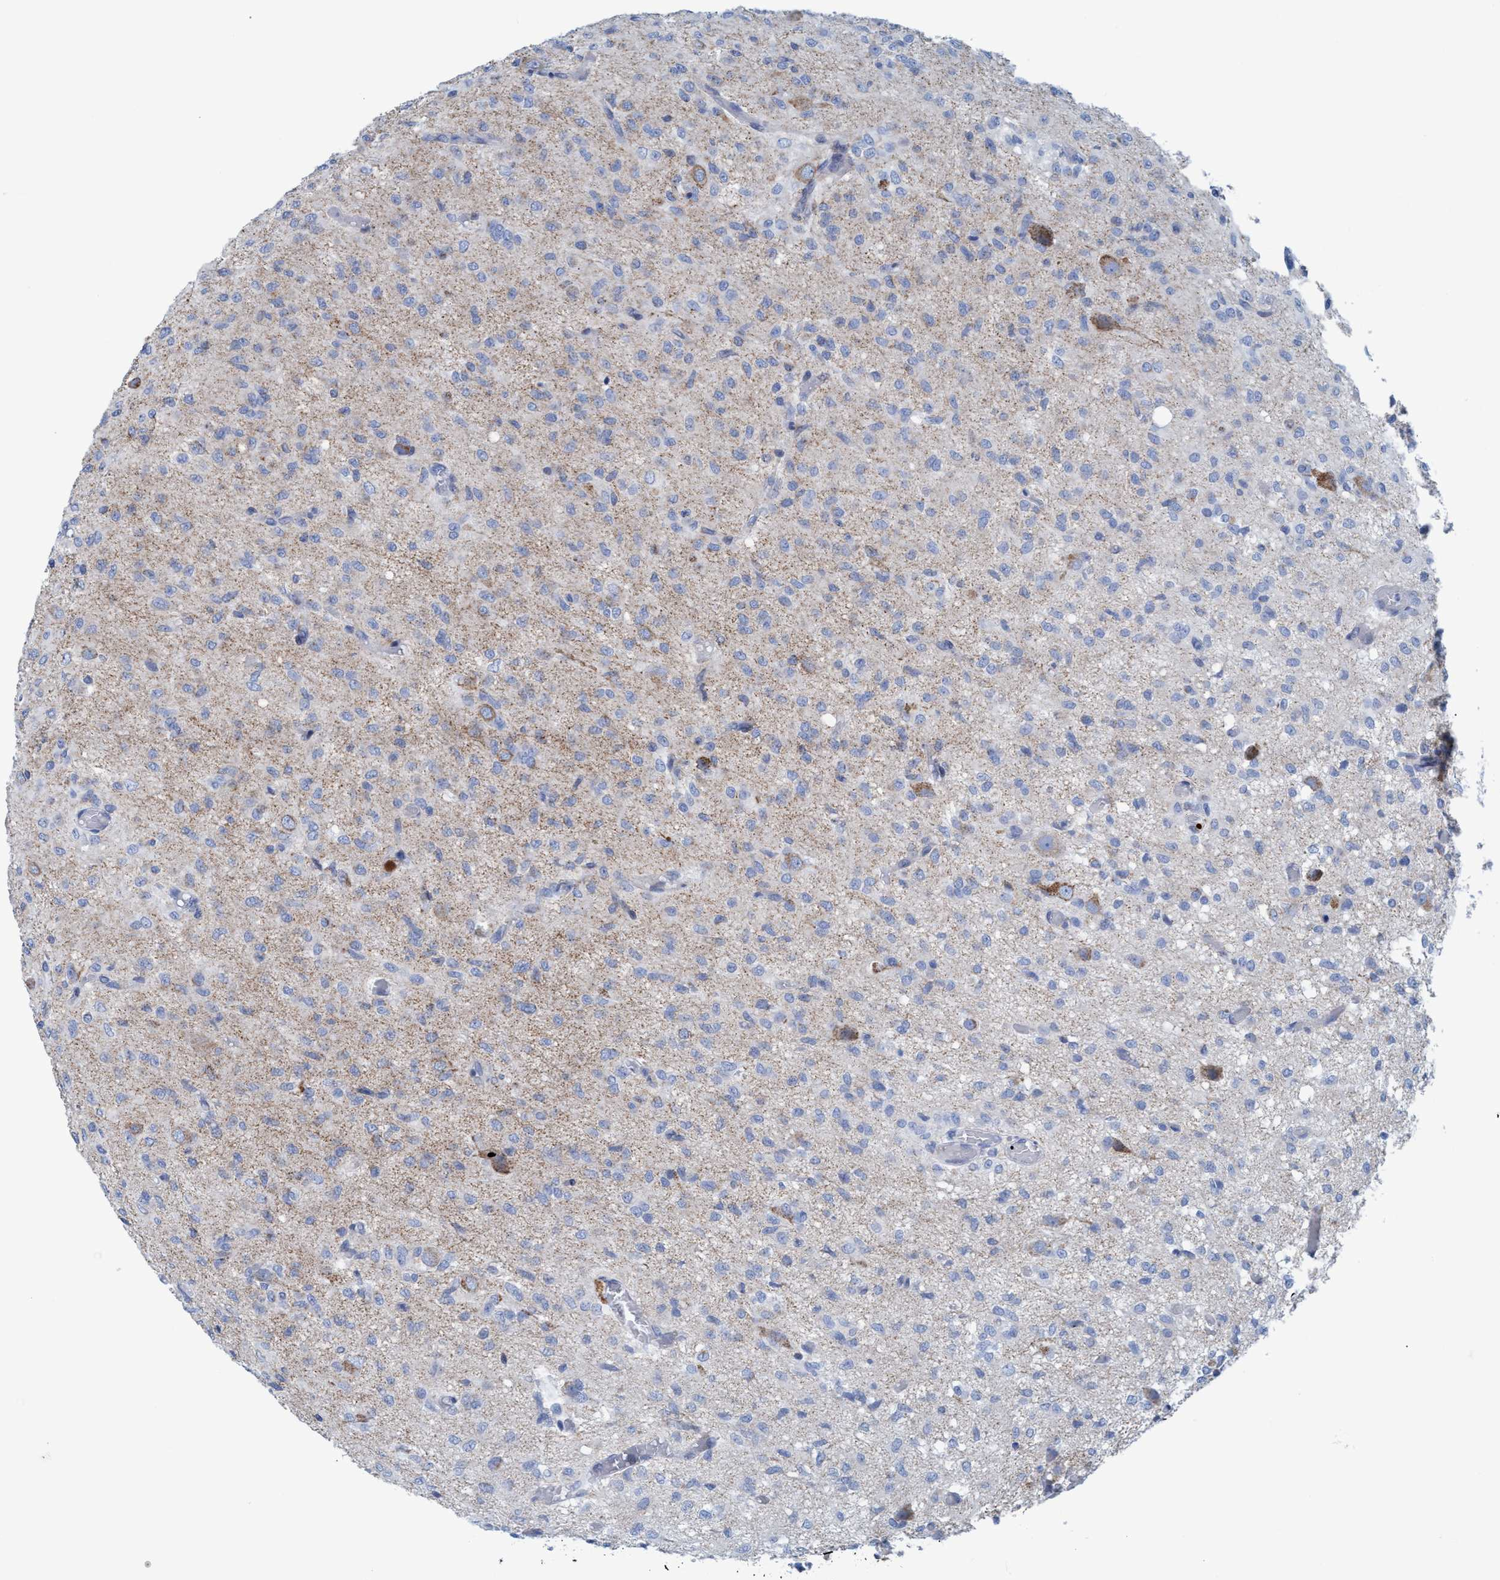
{"staining": {"intensity": "negative", "quantity": "none", "location": "none"}, "tissue": "glioma", "cell_type": "Tumor cells", "image_type": "cancer", "snomed": [{"axis": "morphology", "description": "Glioma, malignant, High grade"}, {"axis": "topography", "description": "Brain"}], "caption": "Human malignant glioma (high-grade) stained for a protein using IHC shows no positivity in tumor cells.", "gene": "GGA3", "patient": {"sex": "female", "age": 59}}